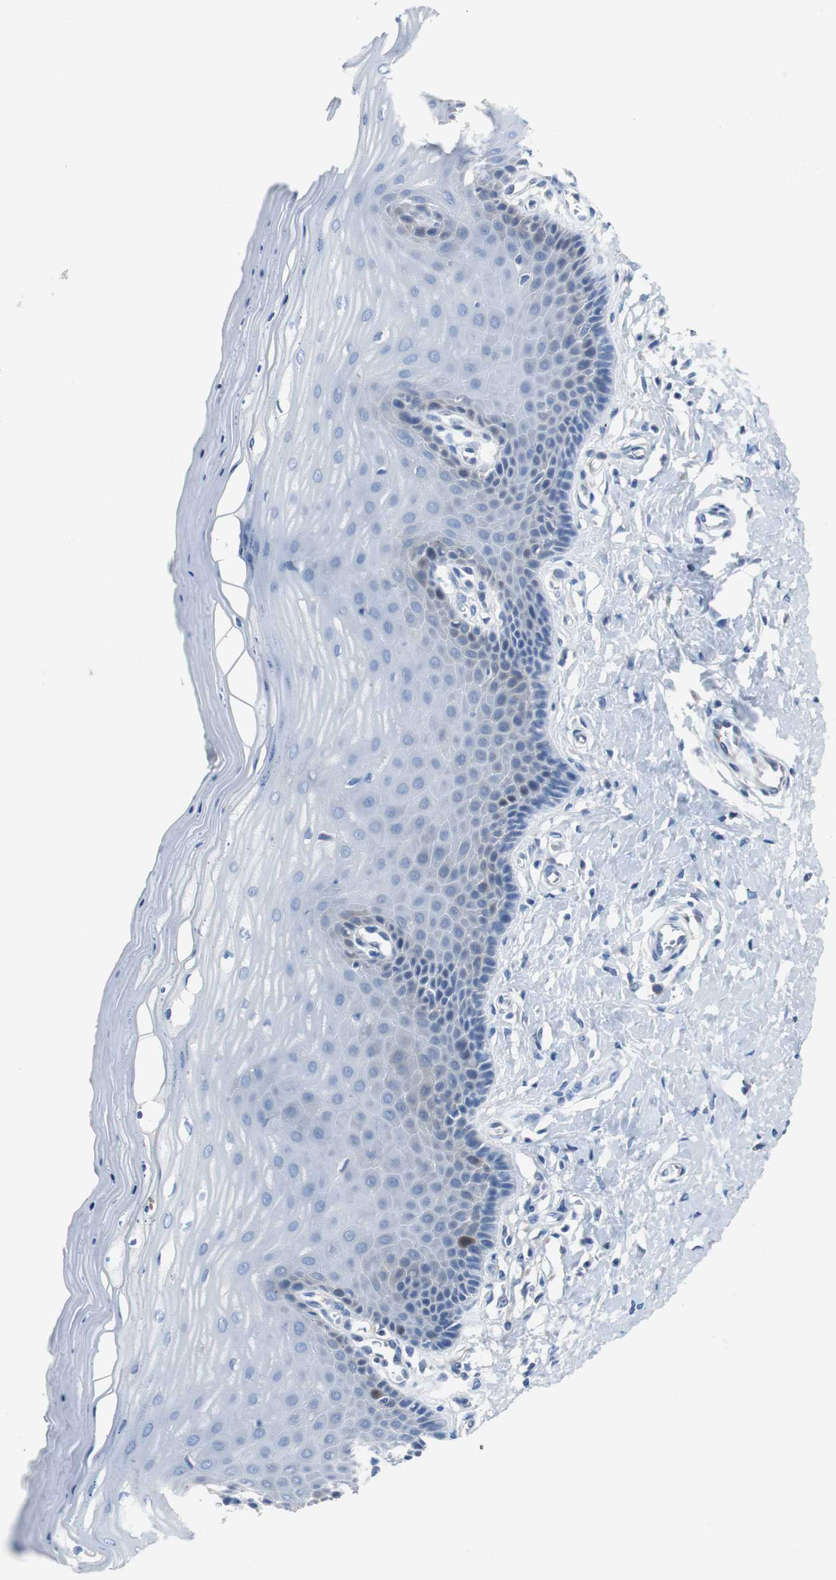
{"staining": {"intensity": "weak", "quantity": "25%-75%", "location": "cytoplasmic/membranous"}, "tissue": "cervix", "cell_type": "Glandular cells", "image_type": "normal", "snomed": [{"axis": "morphology", "description": "Normal tissue, NOS"}, {"axis": "topography", "description": "Cervix"}], "caption": "A brown stain labels weak cytoplasmic/membranous positivity of a protein in glandular cells of benign cervix.", "gene": "EEF2K", "patient": {"sex": "female", "age": 55}}